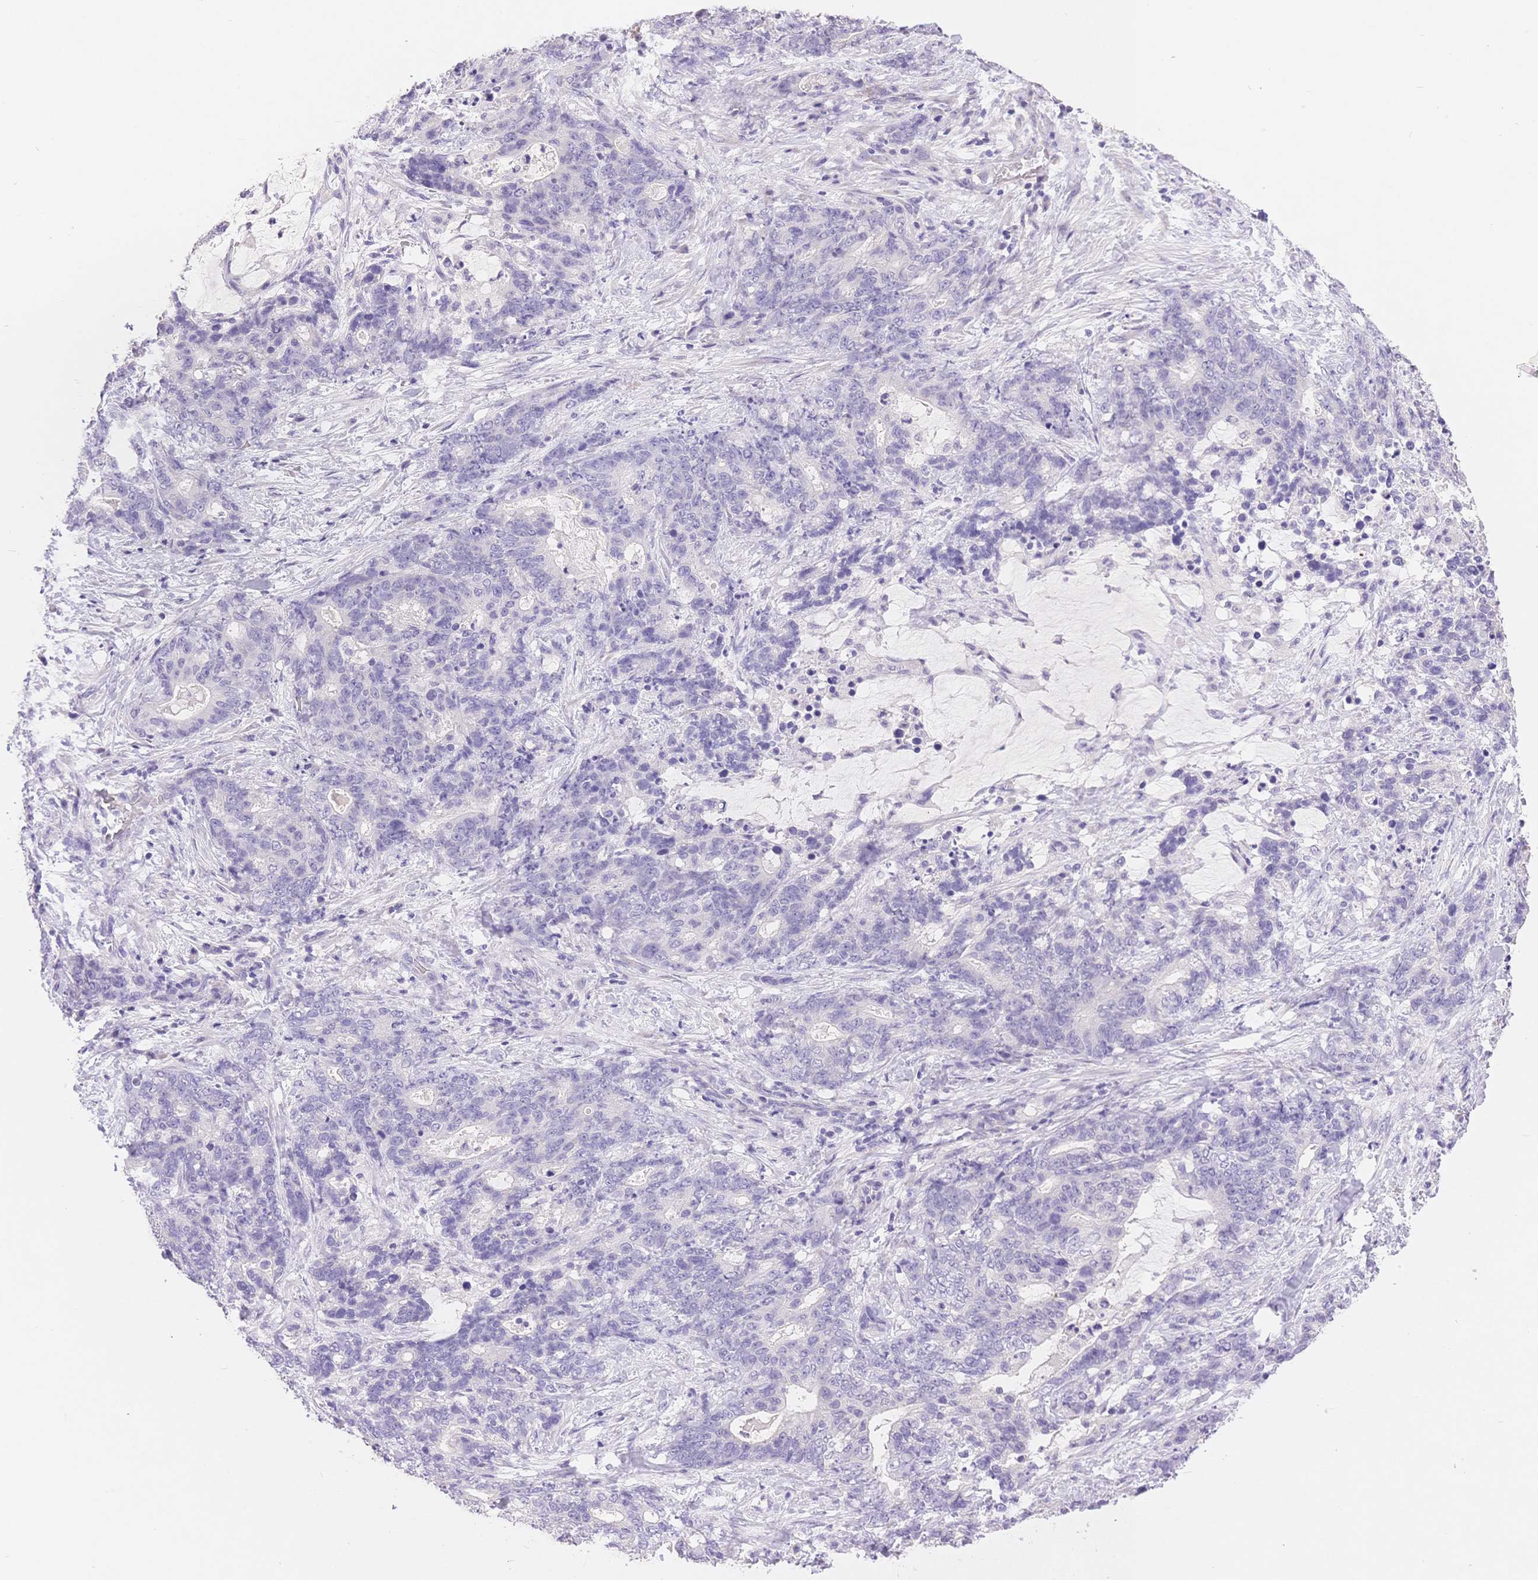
{"staining": {"intensity": "negative", "quantity": "none", "location": "none"}, "tissue": "stomach cancer", "cell_type": "Tumor cells", "image_type": "cancer", "snomed": [{"axis": "morphology", "description": "Normal tissue, NOS"}, {"axis": "morphology", "description": "Adenocarcinoma, NOS"}, {"axis": "topography", "description": "Stomach"}], "caption": "This is an immunohistochemistry histopathology image of human stomach cancer. There is no expression in tumor cells.", "gene": "MYOM1", "patient": {"sex": "female", "age": 64}}